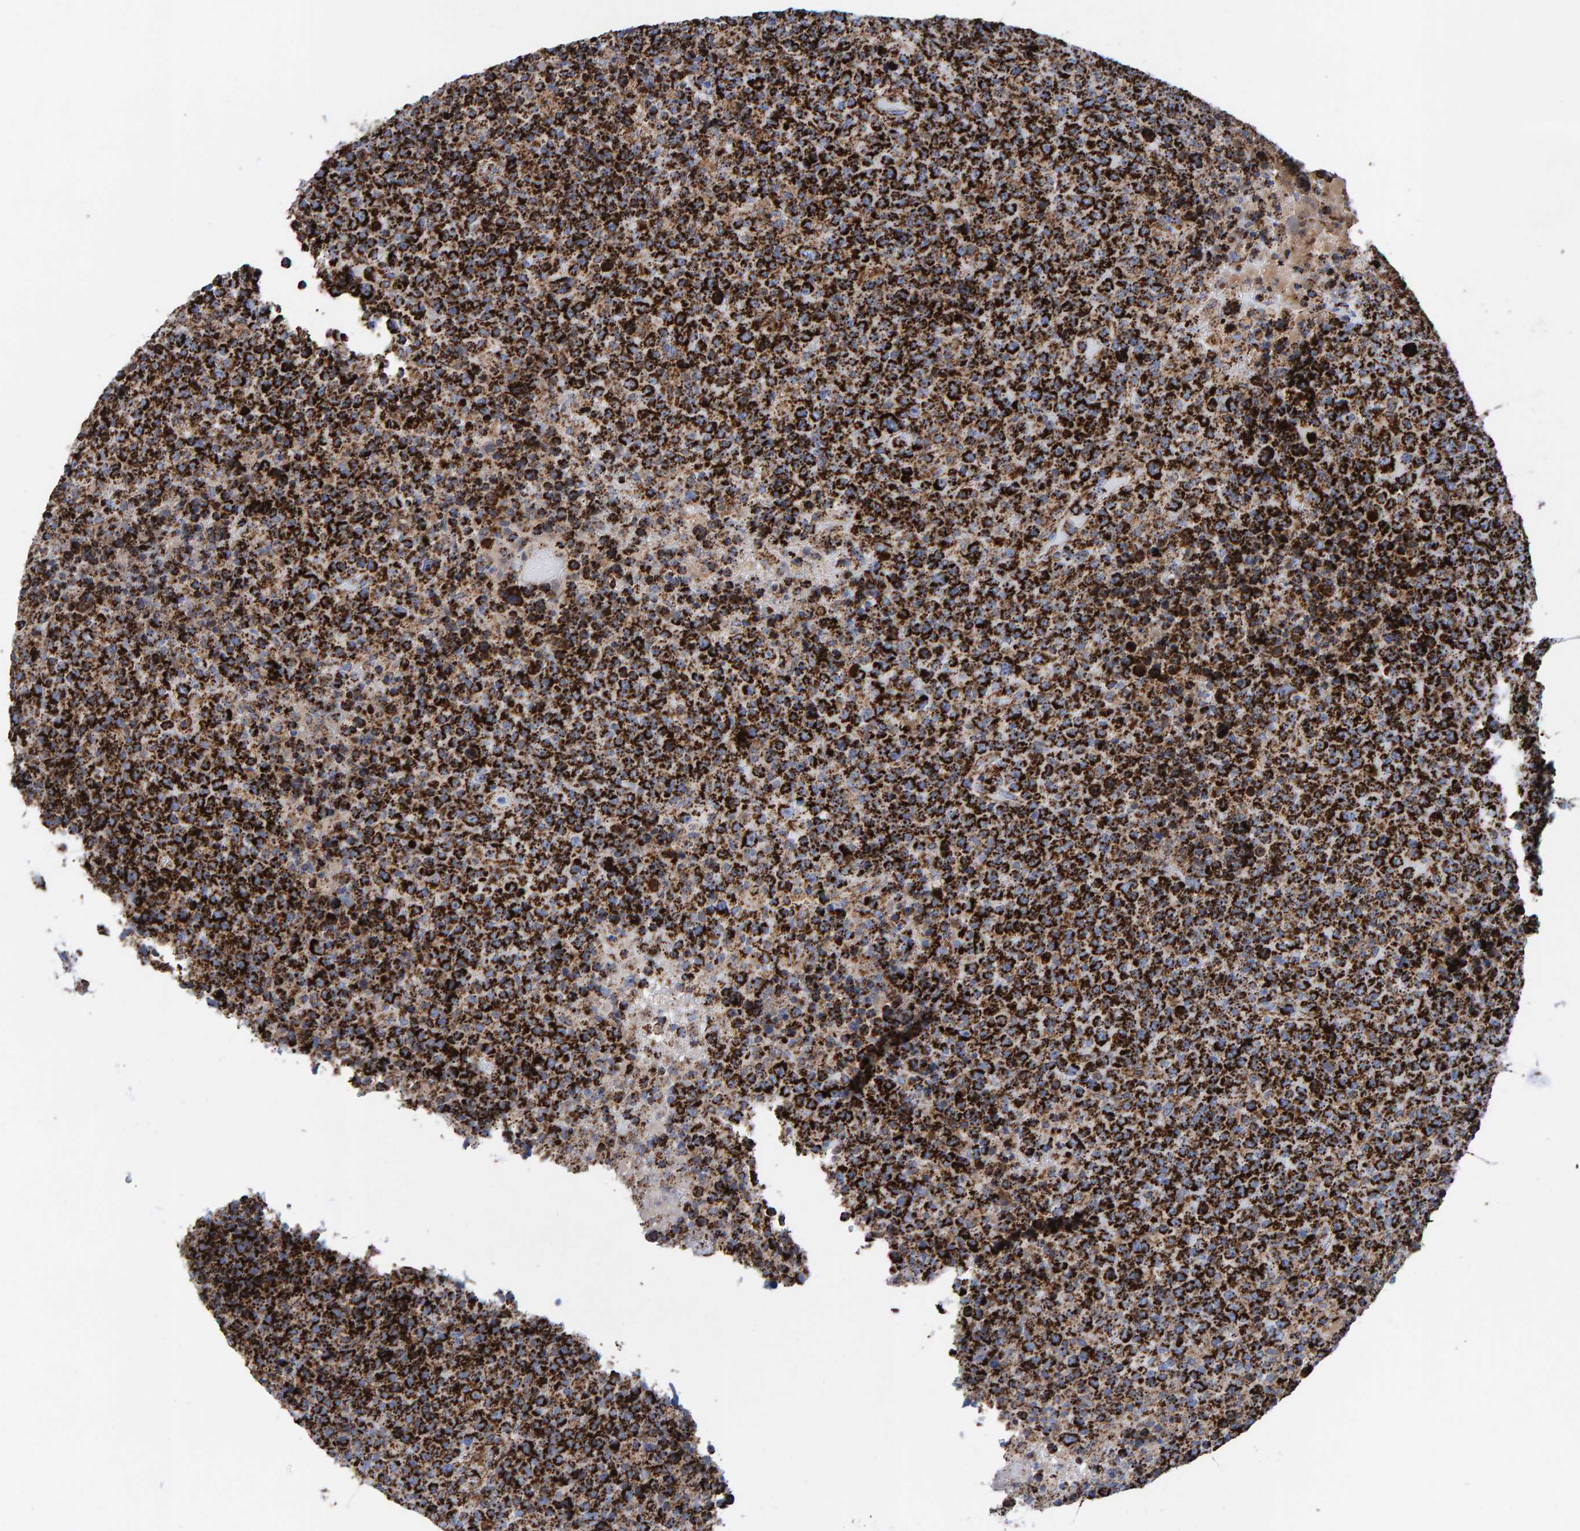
{"staining": {"intensity": "strong", "quantity": ">75%", "location": "cytoplasmic/membranous"}, "tissue": "lymphoma", "cell_type": "Tumor cells", "image_type": "cancer", "snomed": [{"axis": "morphology", "description": "Malignant lymphoma, non-Hodgkin's type, High grade"}, {"axis": "topography", "description": "Lymph node"}], "caption": "High-grade malignant lymphoma, non-Hodgkin's type was stained to show a protein in brown. There is high levels of strong cytoplasmic/membranous expression in about >75% of tumor cells.", "gene": "ENSG00000262660", "patient": {"sex": "male", "age": 13}}